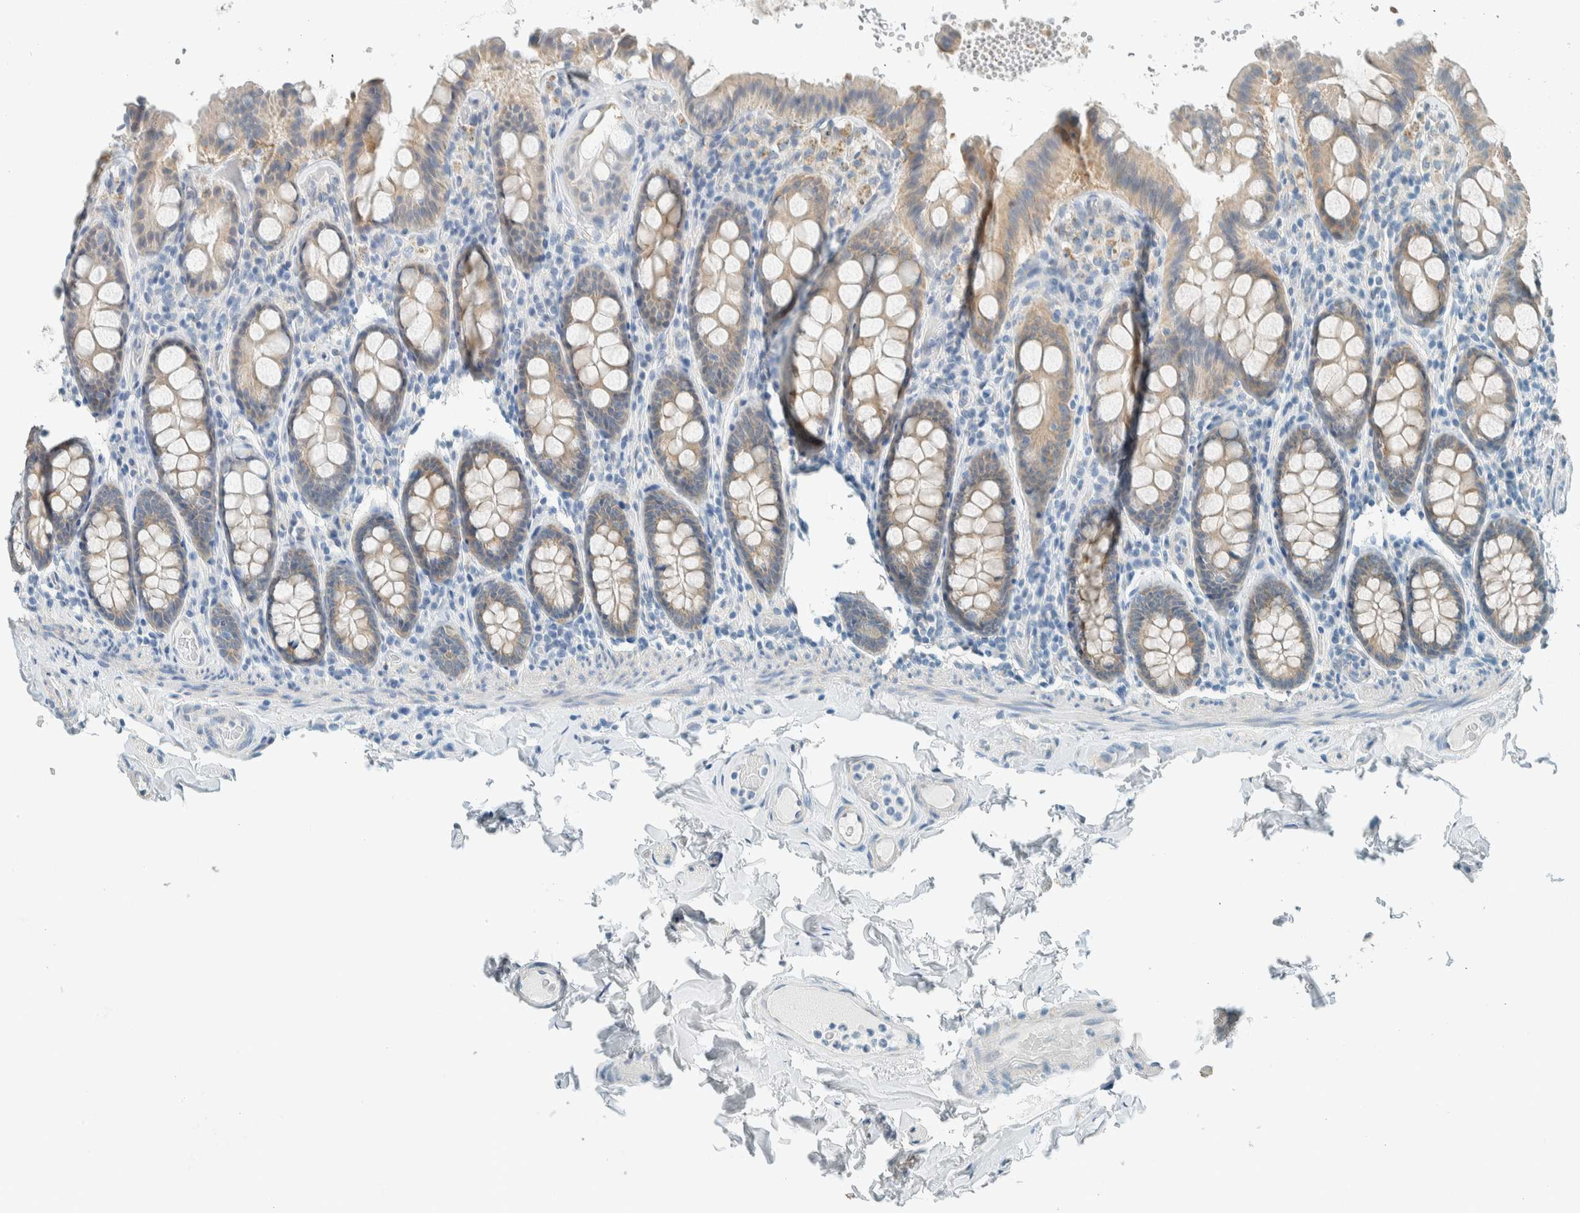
{"staining": {"intensity": "negative", "quantity": "none", "location": "none"}, "tissue": "colon", "cell_type": "Endothelial cells", "image_type": "normal", "snomed": [{"axis": "morphology", "description": "Normal tissue, NOS"}, {"axis": "topography", "description": "Colon"}, {"axis": "topography", "description": "Peripheral nerve tissue"}], "caption": "Normal colon was stained to show a protein in brown. There is no significant staining in endothelial cells.", "gene": "ALDH7A1", "patient": {"sex": "female", "age": 61}}